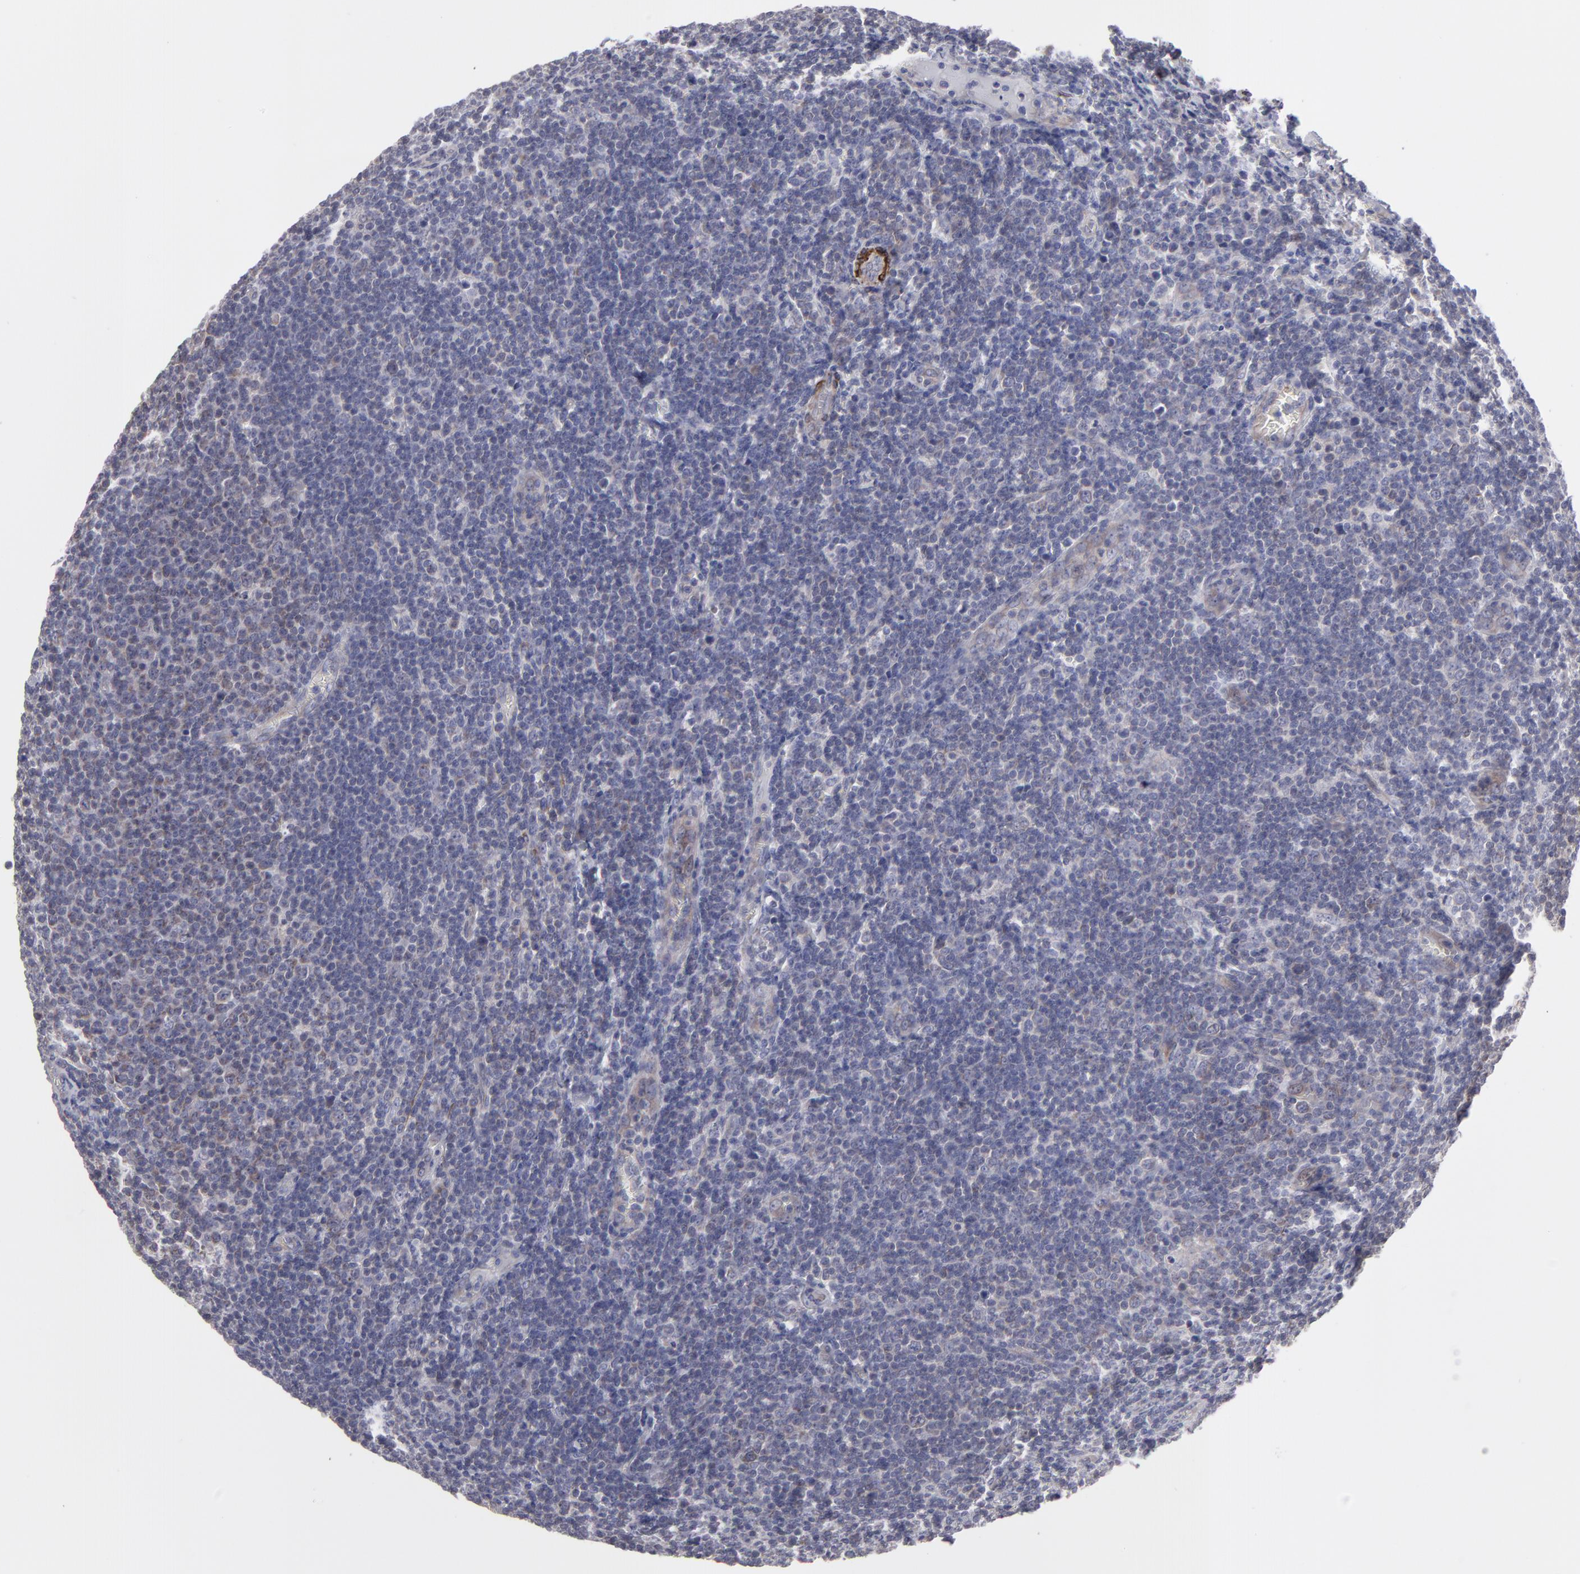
{"staining": {"intensity": "weak", "quantity": "<25%", "location": "cytoplasmic/membranous"}, "tissue": "lymphoma", "cell_type": "Tumor cells", "image_type": "cancer", "snomed": [{"axis": "morphology", "description": "Malignant lymphoma, non-Hodgkin's type, Low grade"}, {"axis": "topography", "description": "Lymph node"}], "caption": "Tumor cells are negative for protein expression in human lymphoma.", "gene": "SLMAP", "patient": {"sex": "male", "age": 74}}